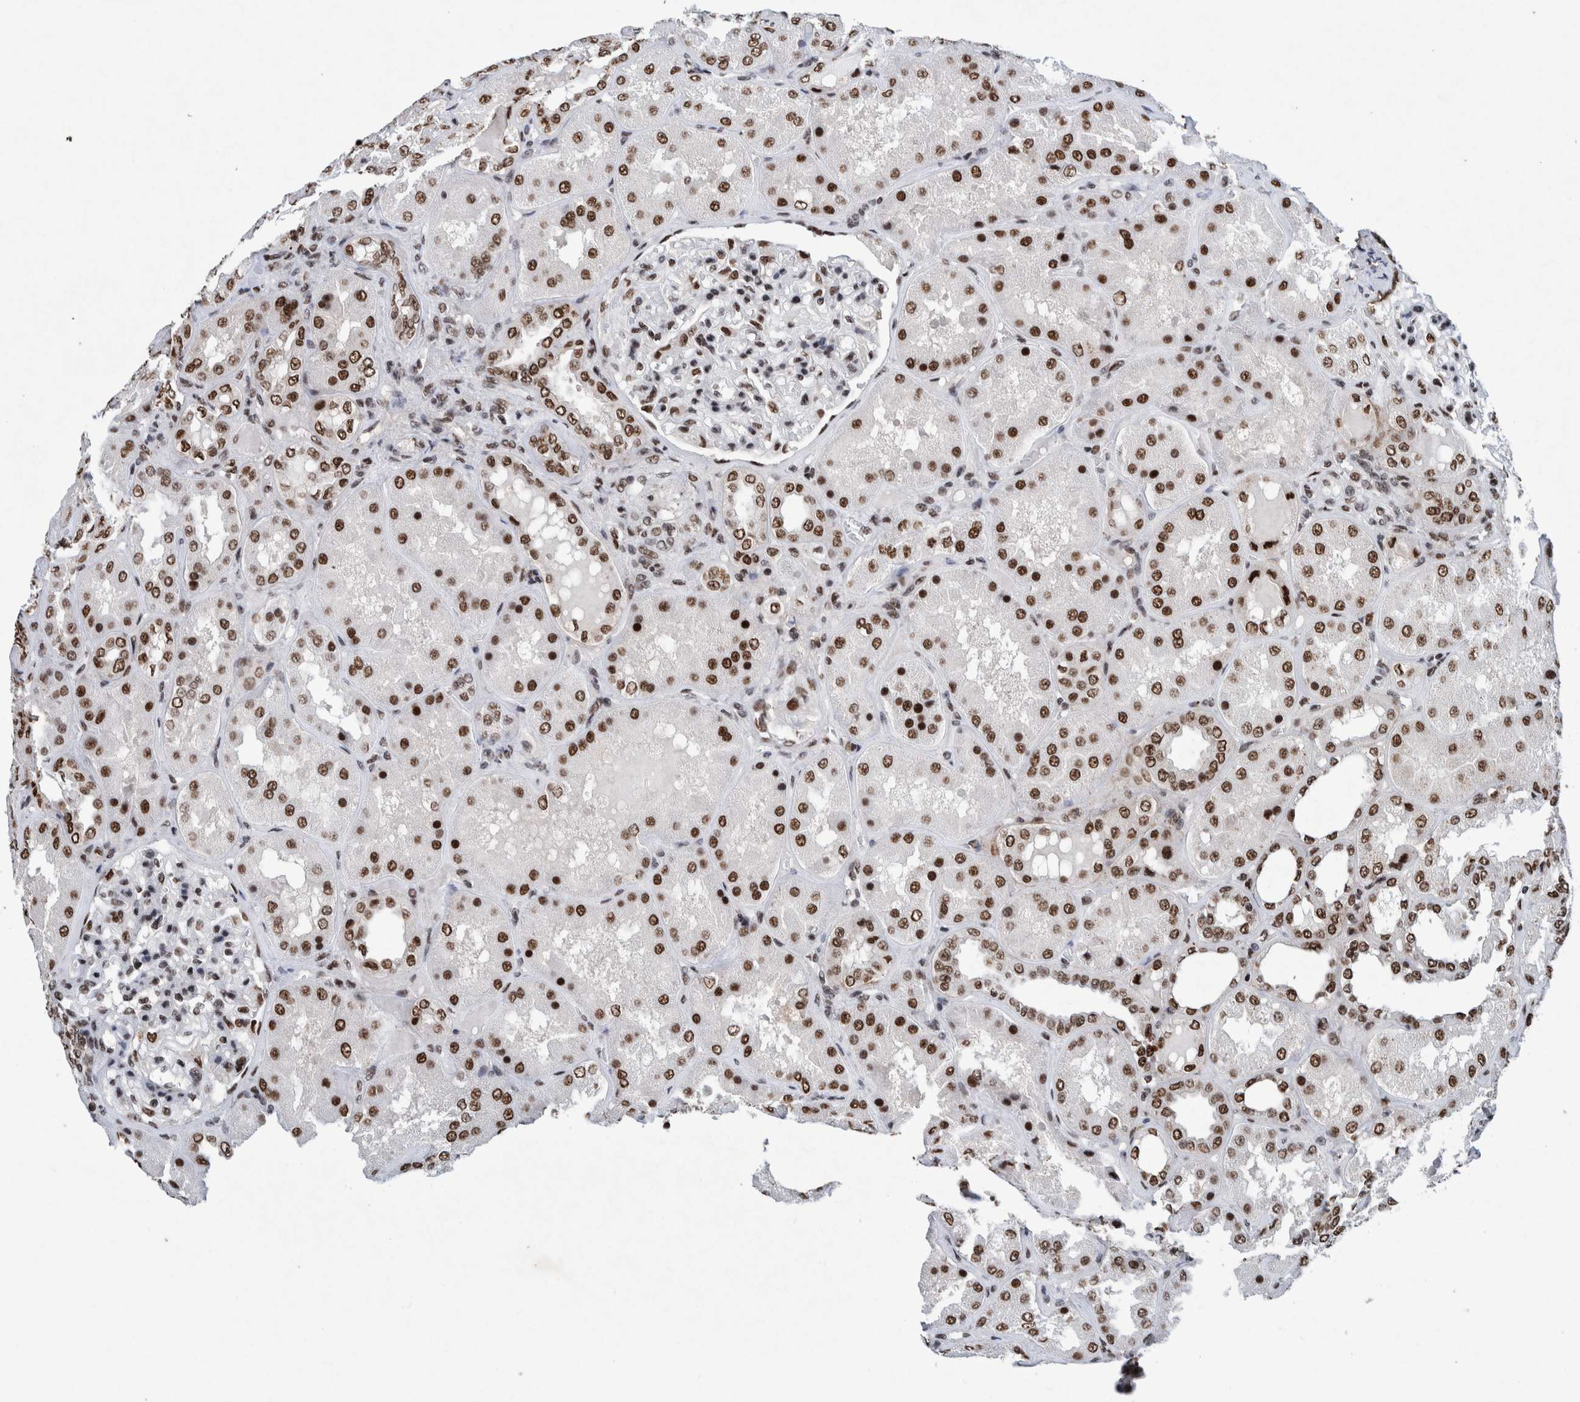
{"staining": {"intensity": "strong", "quantity": "25%-75%", "location": "nuclear"}, "tissue": "kidney", "cell_type": "Cells in glomeruli", "image_type": "normal", "snomed": [{"axis": "morphology", "description": "Normal tissue, NOS"}, {"axis": "topography", "description": "Kidney"}], "caption": "Brown immunohistochemical staining in benign kidney displays strong nuclear positivity in approximately 25%-75% of cells in glomeruli.", "gene": "TAF10", "patient": {"sex": "female", "age": 56}}